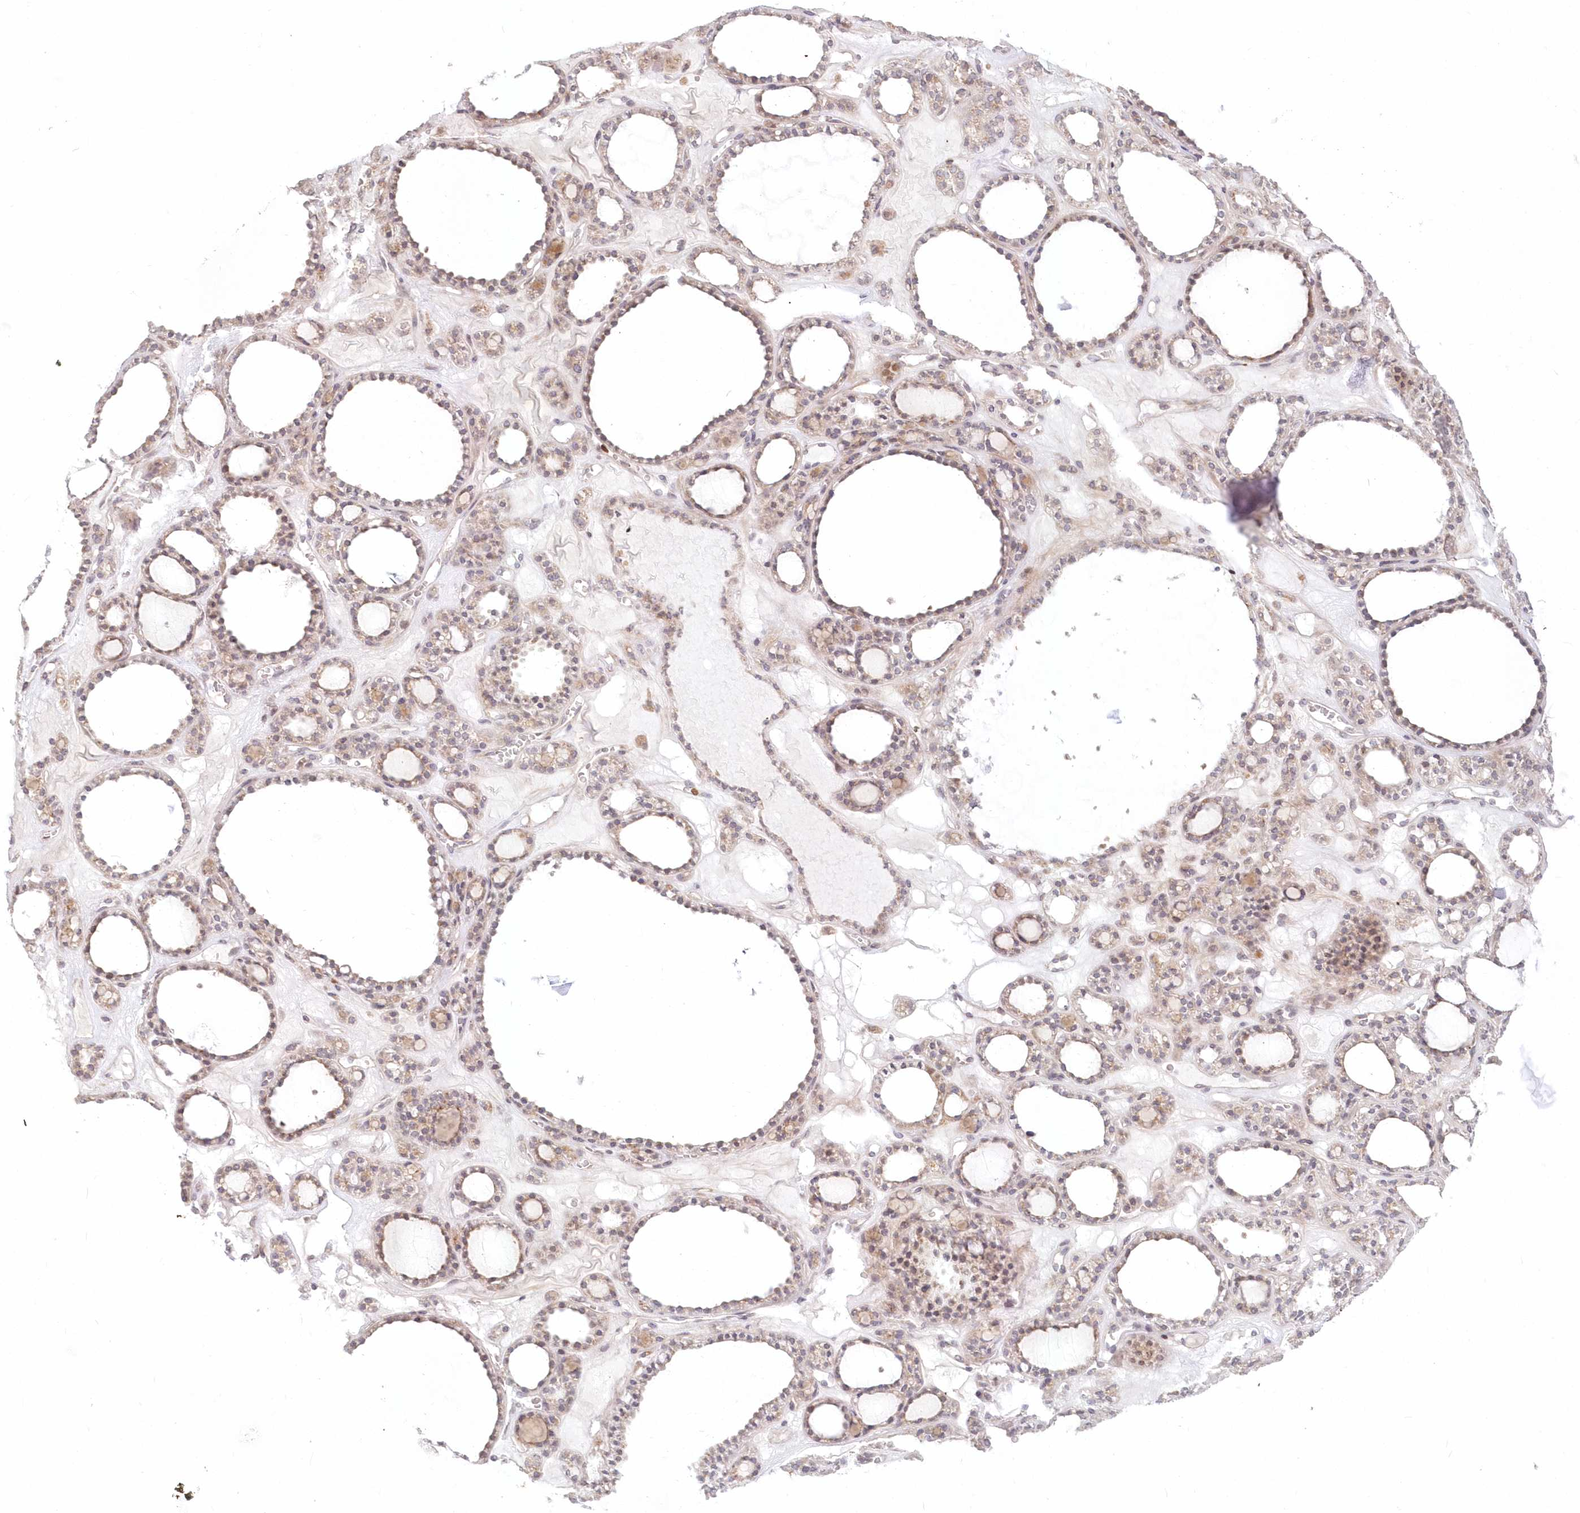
{"staining": {"intensity": "weak", "quantity": "25%-75%", "location": "cytoplasmic/membranous"}, "tissue": "thyroid gland", "cell_type": "Glandular cells", "image_type": "normal", "snomed": [{"axis": "morphology", "description": "Normal tissue, NOS"}, {"axis": "topography", "description": "Thyroid gland"}], "caption": "Immunohistochemistry of normal thyroid gland demonstrates low levels of weak cytoplasmic/membranous positivity in approximately 25%-75% of glandular cells.", "gene": "MTMR3", "patient": {"sex": "female", "age": 28}}